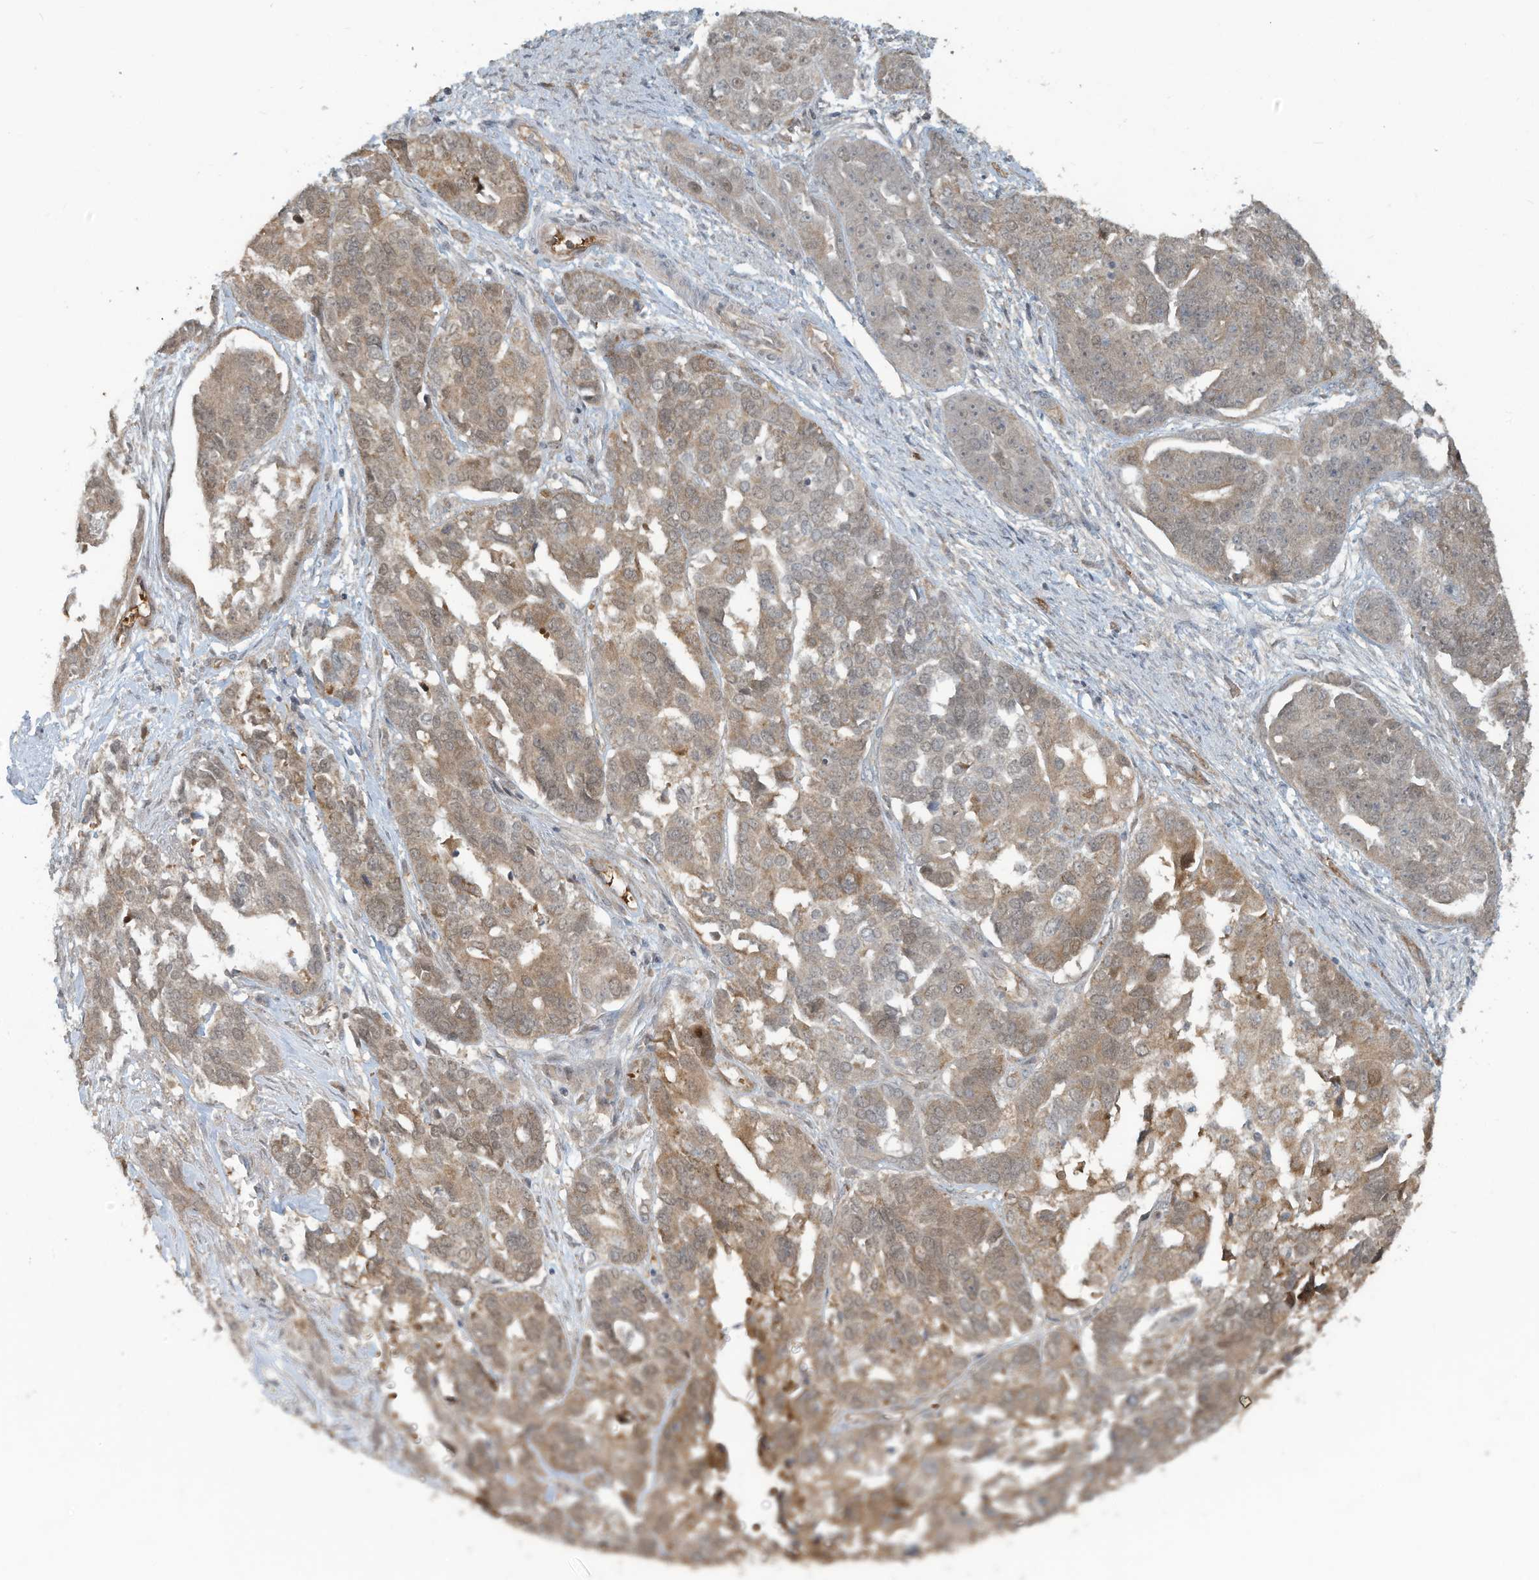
{"staining": {"intensity": "moderate", "quantity": "25%-75%", "location": "cytoplasmic/membranous"}, "tissue": "ovarian cancer", "cell_type": "Tumor cells", "image_type": "cancer", "snomed": [{"axis": "morphology", "description": "Cystadenocarcinoma, serous, NOS"}, {"axis": "topography", "description": "Ovary"}], "caption": "Immunohistochemistry (IHC) staining of ovarian serous cystadenocarcinoma, which displays medium levels of moderate cytoplasmic/membranous staining in approximately 25%-75% of tumor cells indicating moderate cytoplasmic/membranous protein staining. The staining was performed using DAB (3,3'-diaminobenzidine) (brown) for protein detection and nuclei were counterstained in hematoxylin (blue).", "gene": "ERI2", "patient": {"sex": "female", "age": 44}}